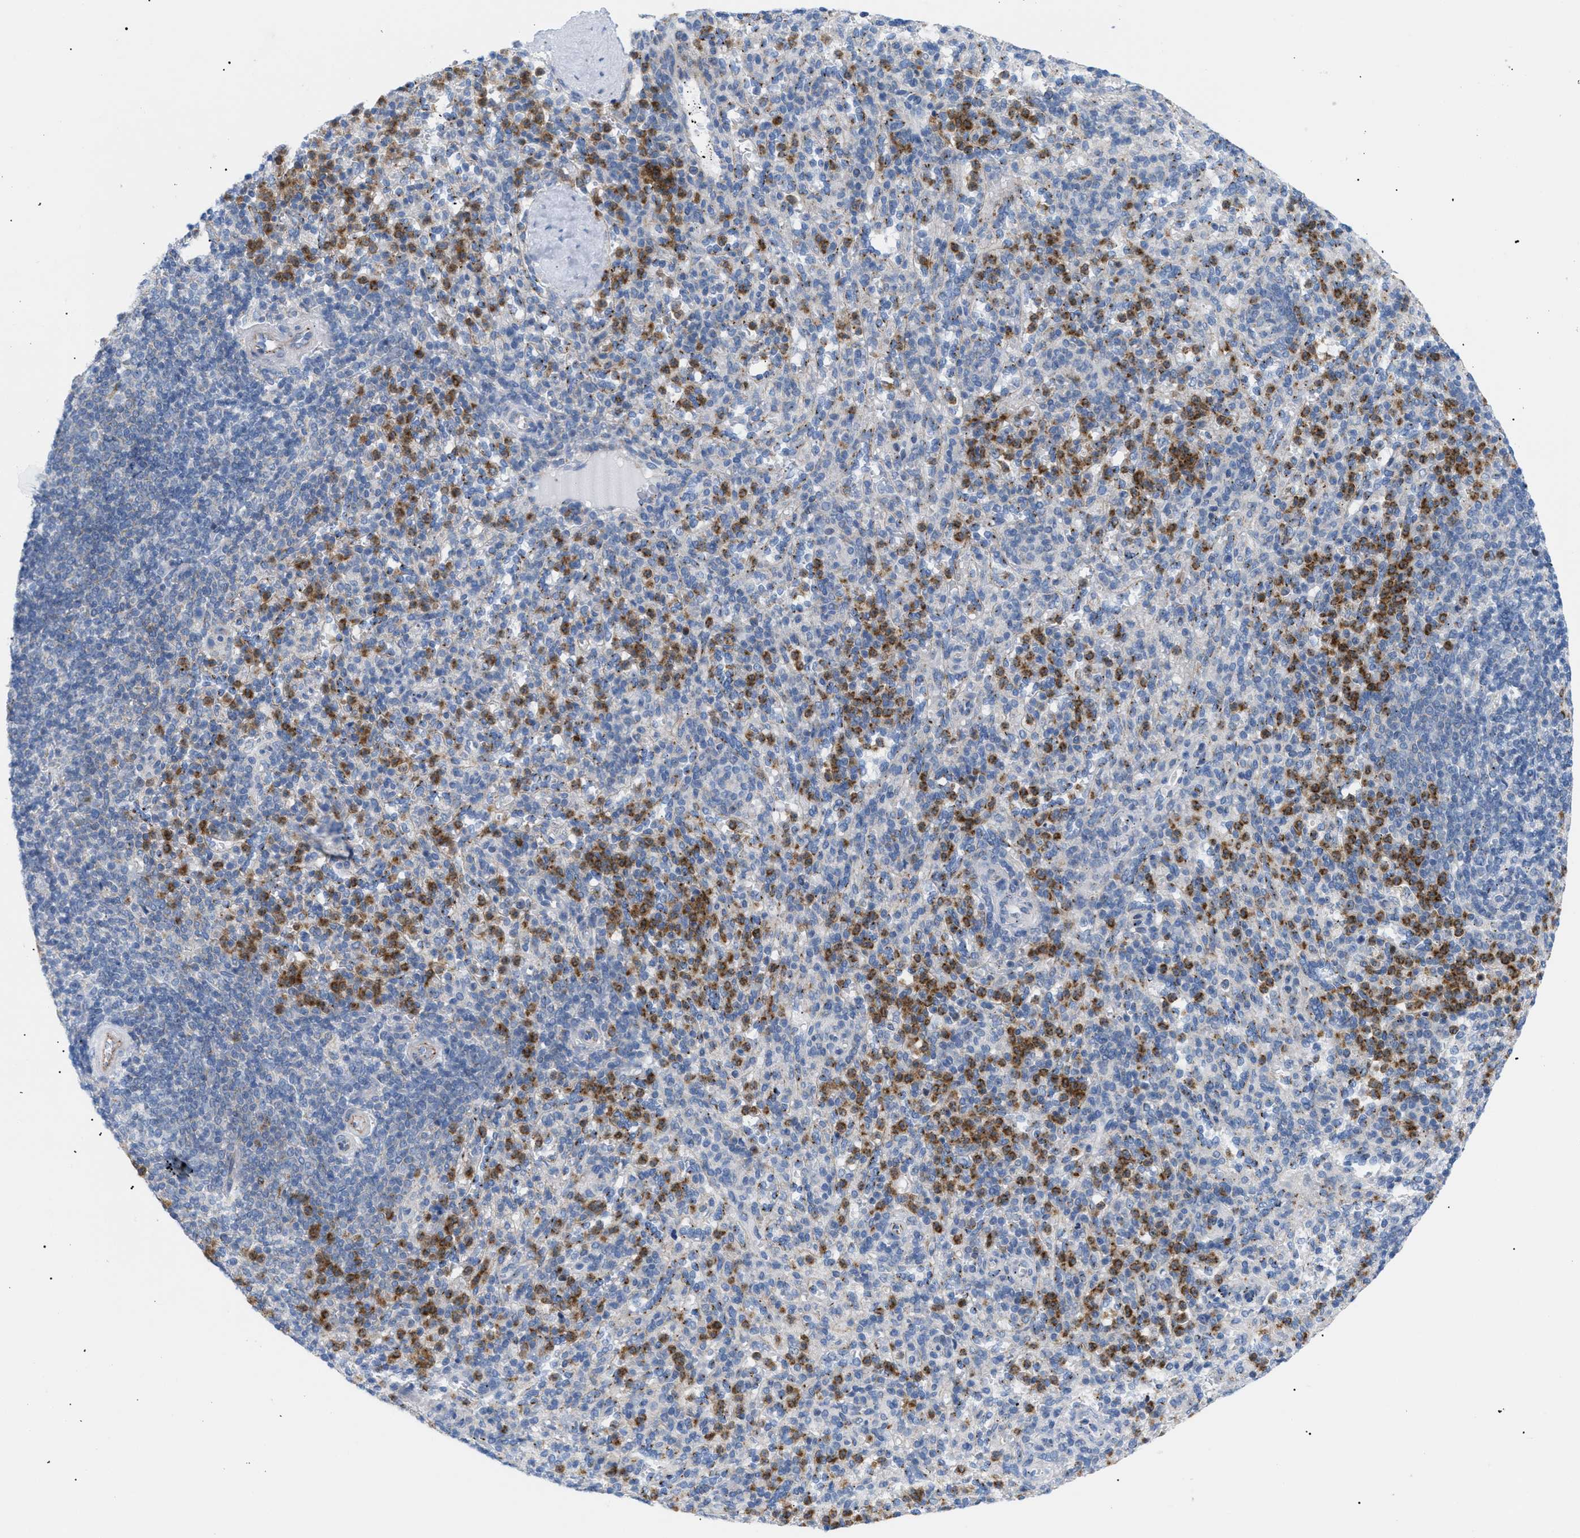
{"staining": {"intensity": "moderate", "quantity": ">75%", "location": "cytoplasmic/membranous"}, "tissue": "spleen", "cell_type": "Cells in red pulp", "image_type": "normal", "snomed": [{"axis": "morphology", "description": "Normal tissue, NOS"}, {"axis": "topography", "description": "Spleen"}], "caption": "Unremarkable spleen was stained to show a protein in brown. There is medium levels of moderate cytoplasmic/membranous positivity in approximately >75% of cells in red pulp.", "gene": "TMEM17", "patient": {"sex": "male", "age": 36}}